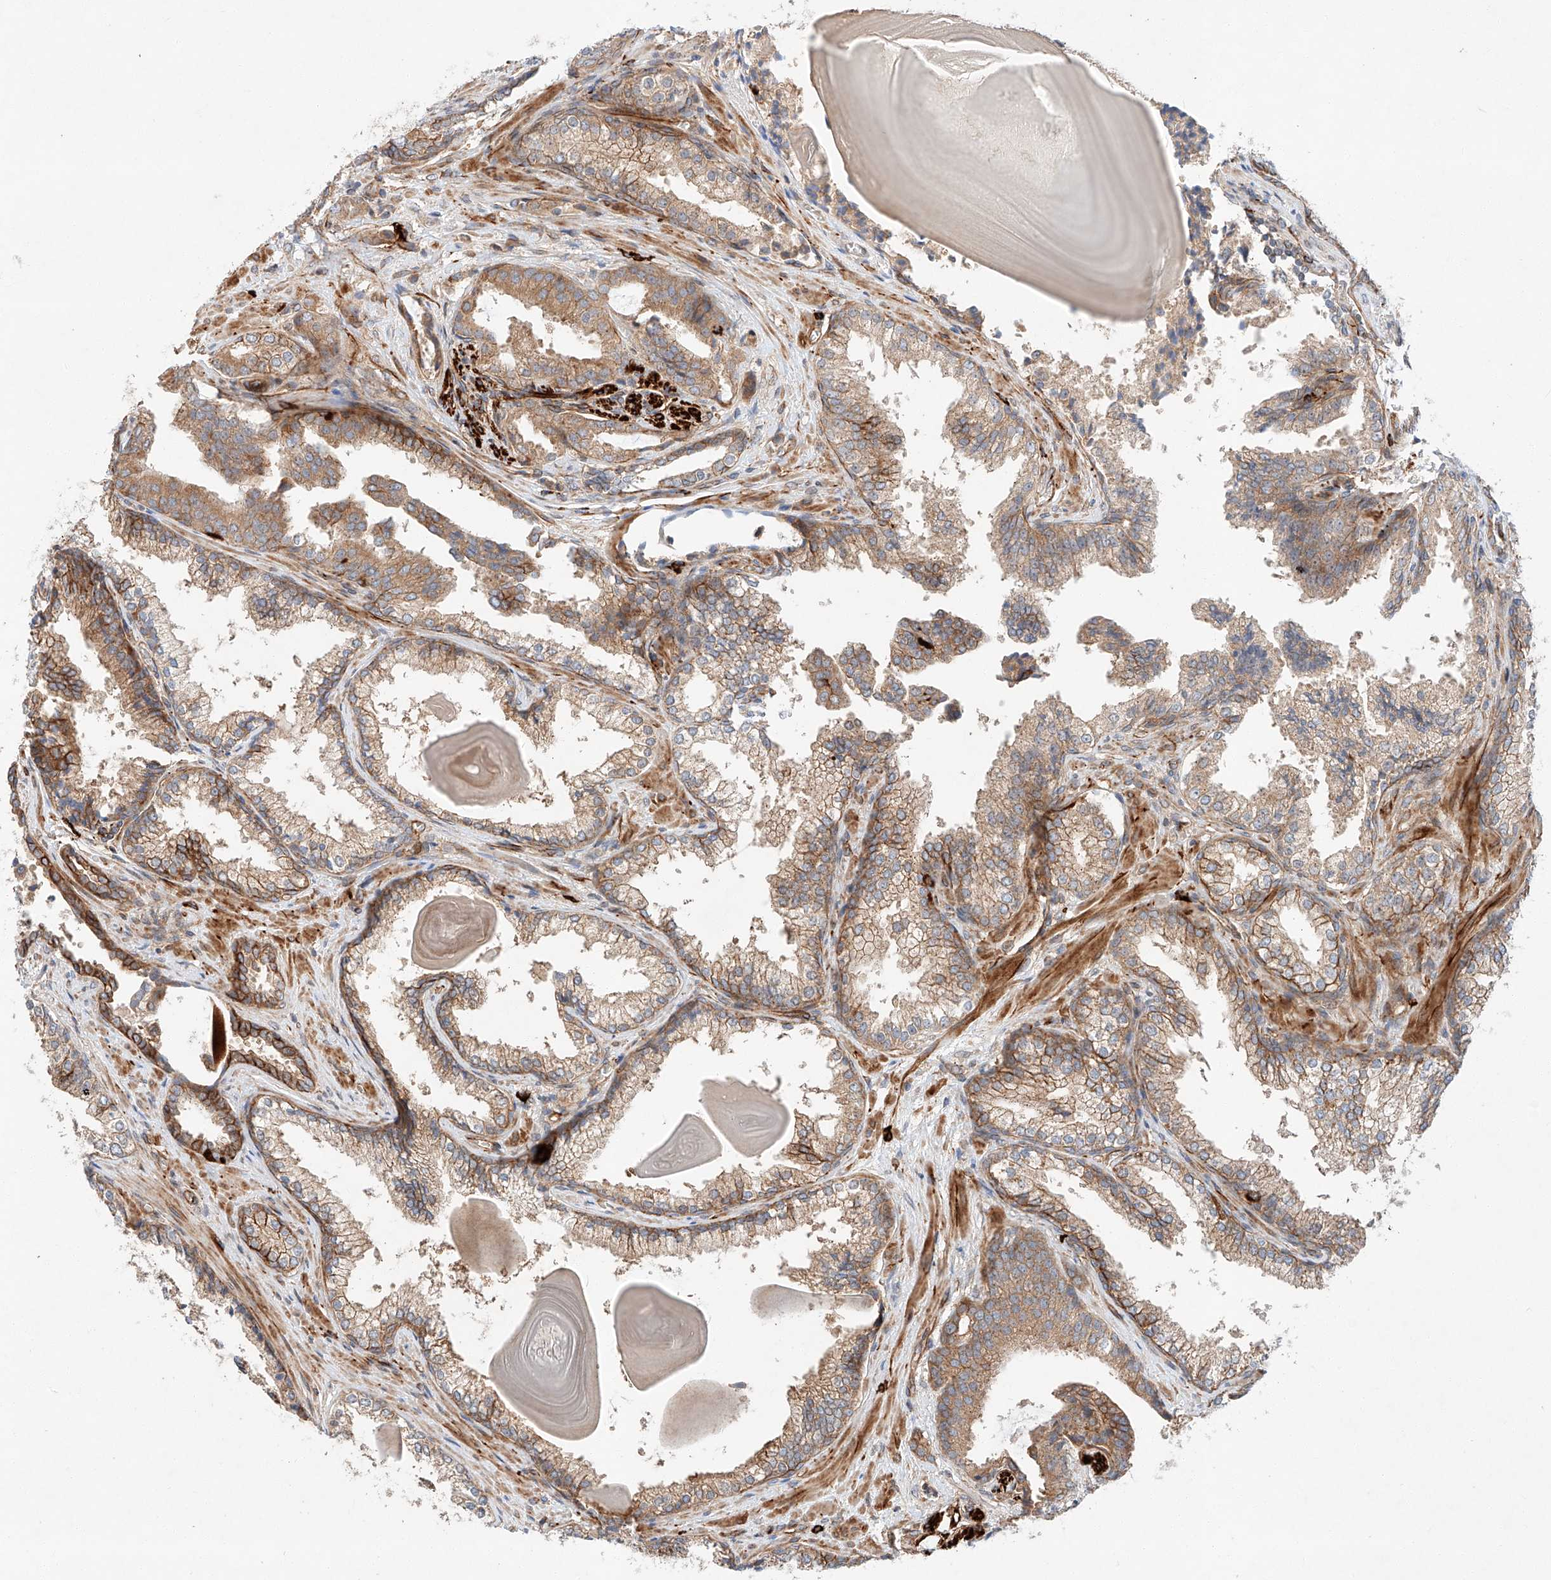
{"staining": {"intensity": "moderate", "quantity": ">75%", "location": "cytoplasmic/membranous"}, "tissue": "prostate cancer", "cell_type": "Tumor cells", "image_type": "cancer", "snomed": [{"axis": "morphology", "description": "Adenocarcinoma, High grade"}, {"axis": "topography", "description": "Prostate"}], "caption": "Protein staining demonstrates moderate cytoplasmic/membranous staining in approximately >75% of tumor cells in prostate cancer (adenocarcinoma (high-grade)).", "gene": "MINDY4", "patient": {"sex": "male", "age": 73}}